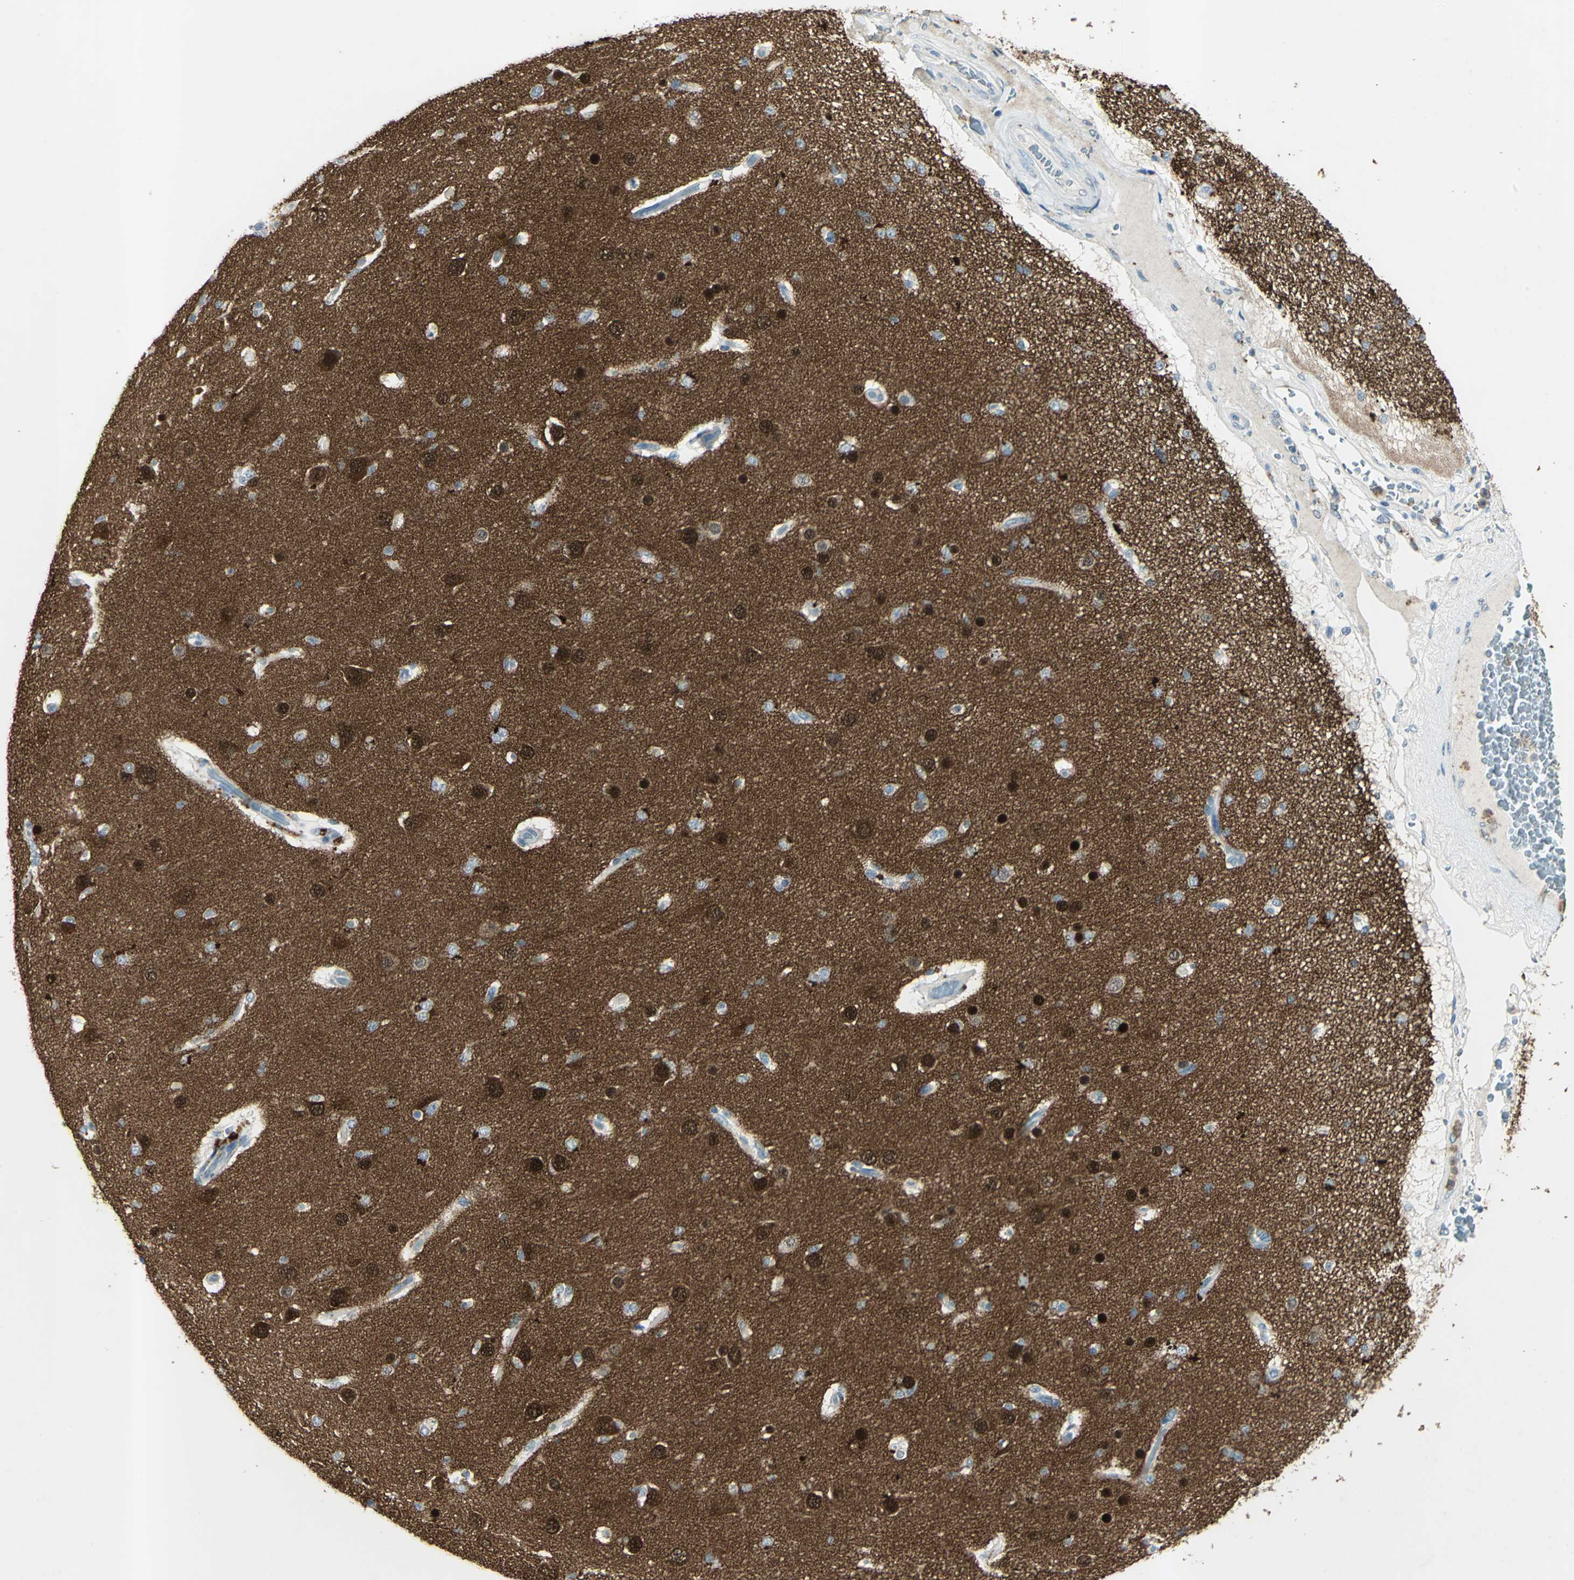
{"staining": {"intensity": "strong", "quantity": "25%-75%", "location": "nuclear"}, "tissue": "glioma", "cell_type": "Tumor cells", "image_type": "cancer", "snomed": [{"axis": "morphology", "description": "Glioma, malignant, High grade"}, {"axis": "topography", "description": "Brain"}], "caption": "Malignant glioma (high-grade) stained with DAB immunohistochemistry (IHC) reveals high levels of strong nuclear expression in approximately 25%-75% of tumor cells. Immunohistochemistry (ihc) stains the protein of interest in brown and the nuclei are stained blue.", "gene": "CAMK2B", "patient": {"sex": "male", "age": 33}}